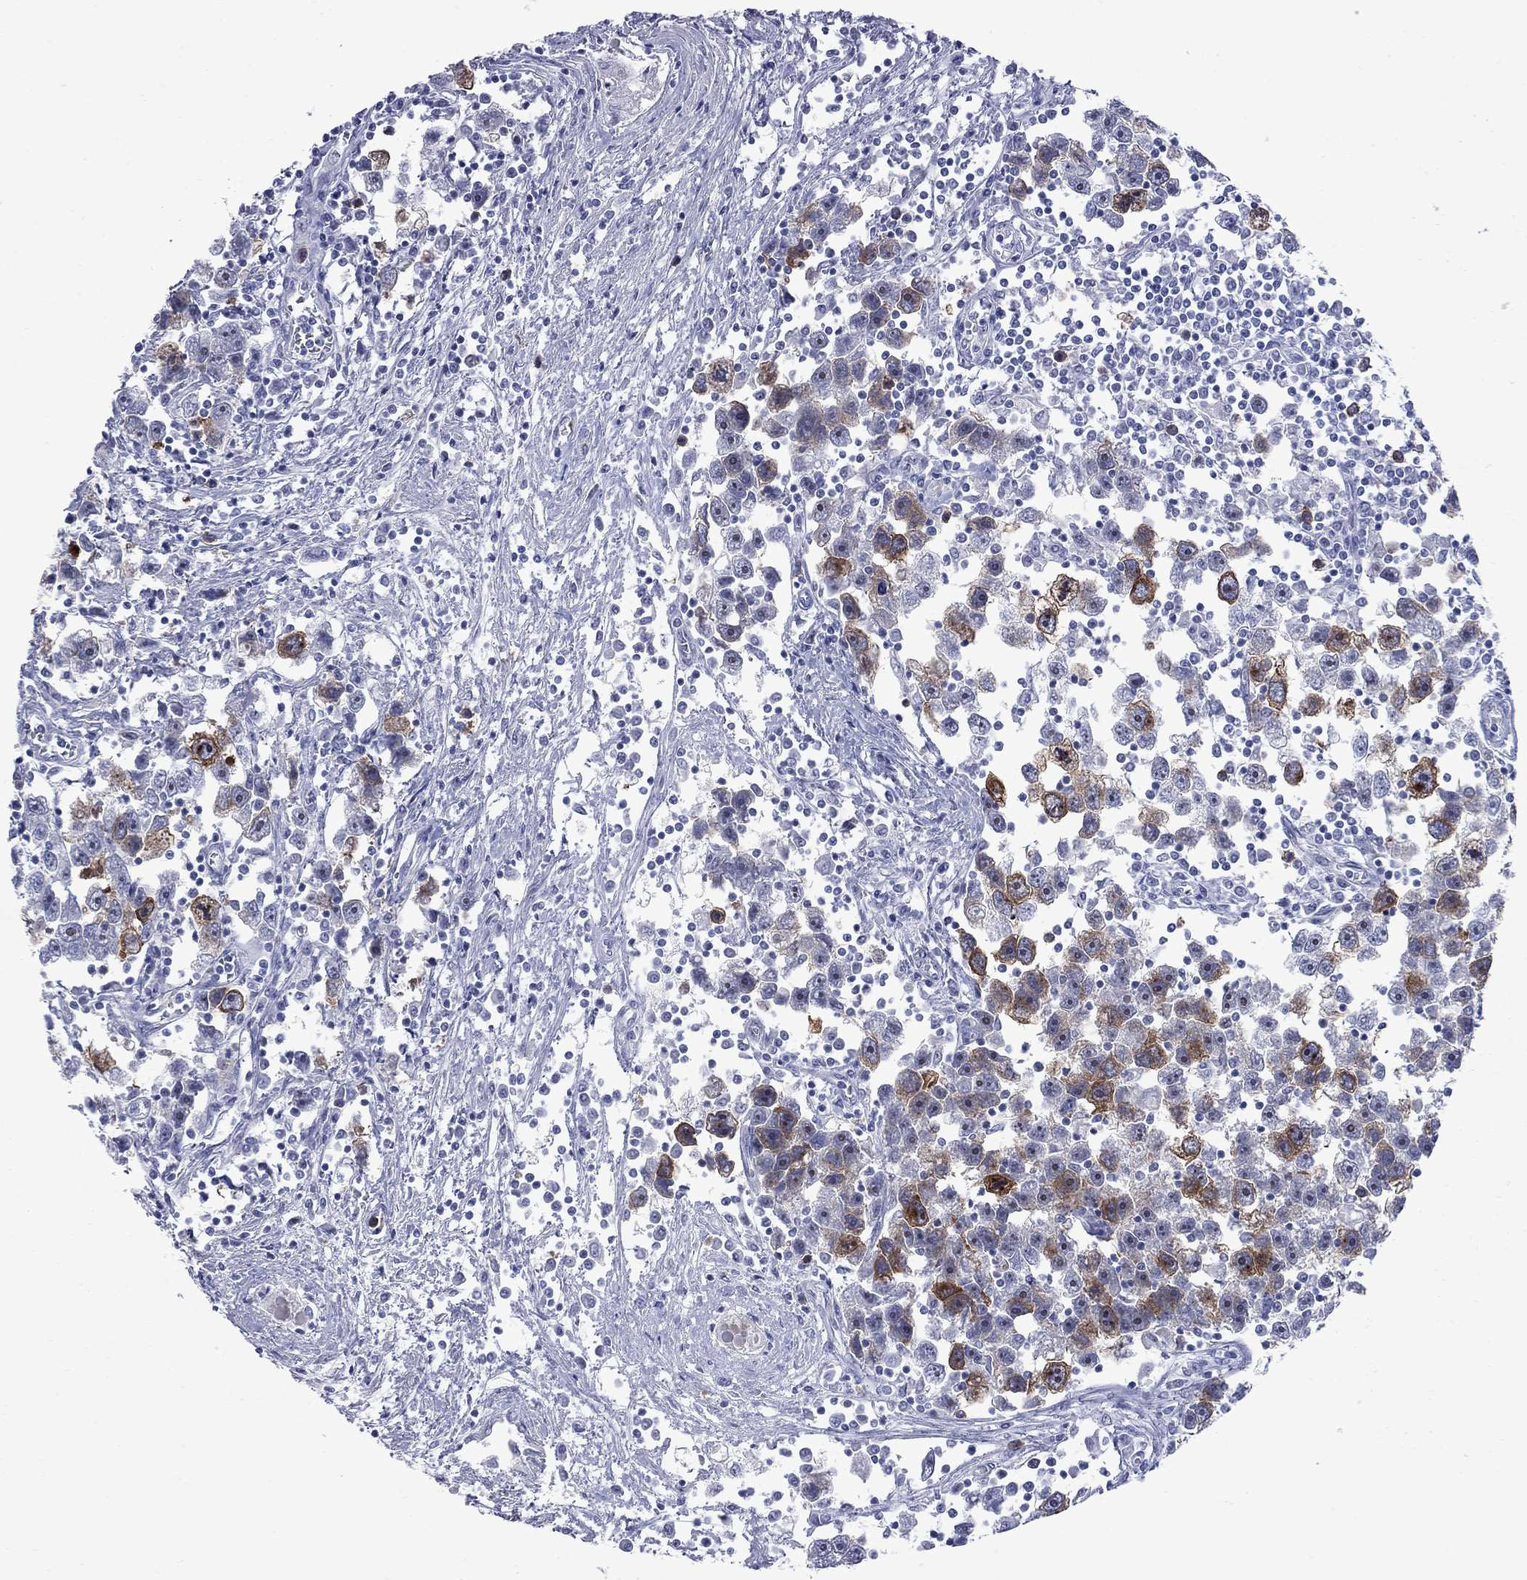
{"staining": {"intensity": "strong", "quantity": "<25%", "location": "cytoplasmic/membranous"}, "tissue": "testis cancer", "cell_type": "Tumor cells", "image_type": "cancer", "snomed": [{"axis": "morphology", "description": "Seminoma, NOS"}, {"axis": "topography", "description": "Testis"}], "caption": "This is a histology image of immunohistochemistry (IHC) staining of testis cancer, which shows strong expression in the cytoplasmic/membranous of tumor cells.", "gene": "TACC3", "patient": {"sex": "male", "age": 30}}